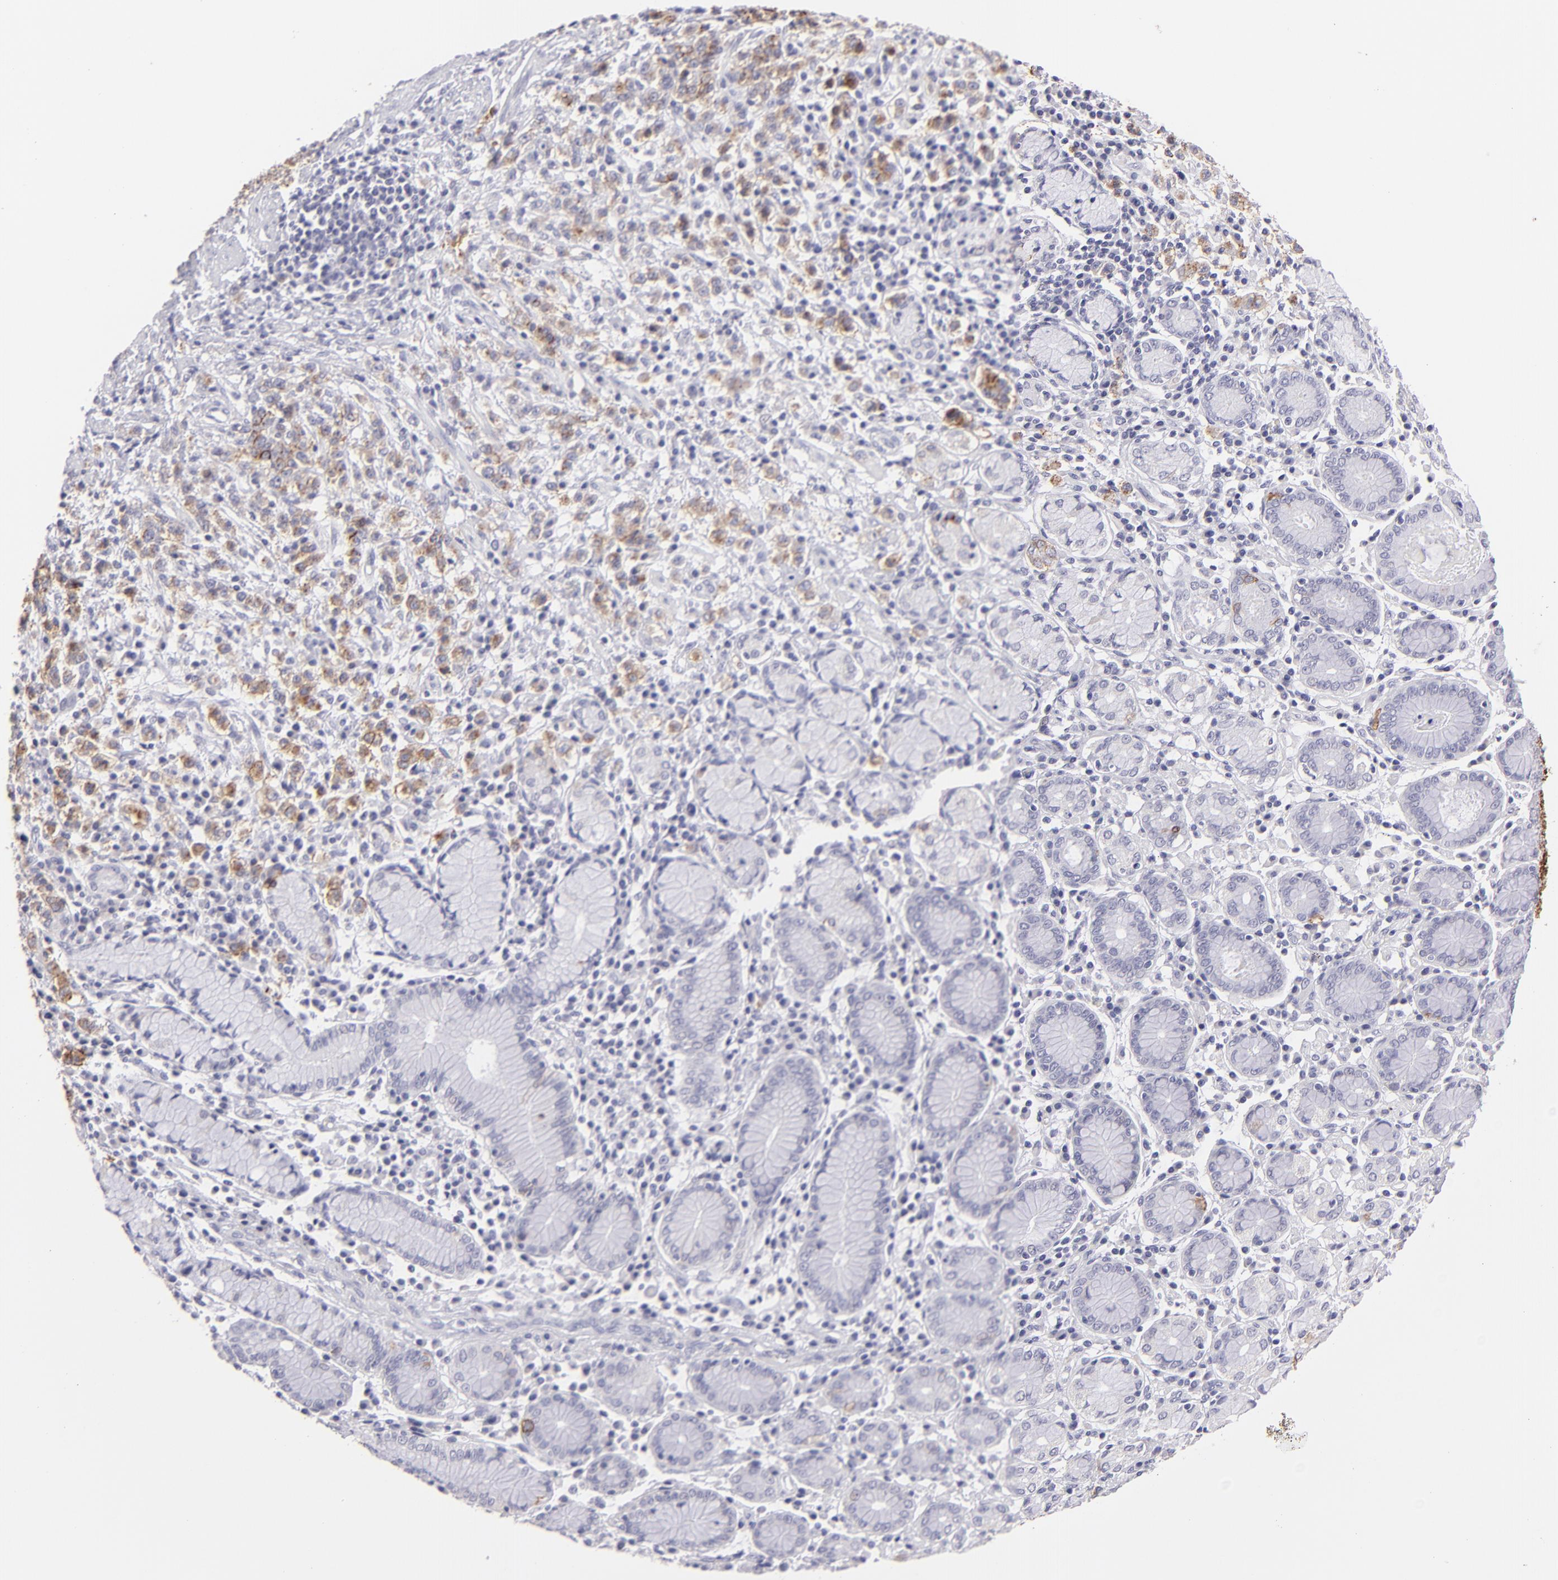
{"staining": {"intensity": "moderate", "quantity": "25%-75%", "location": "cytoplasmic/membranous"}, "tissue": "stomach cancer", "cell_type": "Tumor cells", "image_type": "cancer", "snomed": [{"axis": "morphology", "description": "Adenocarcinoma, NOS"}, {"axis": "topography", "description": "Stomach, lower"}], "caption": "Immunohistochemistry (DAB (3,3'-diaminobenzidine)) staining of human stomach cancer demonstrates moderate cytoplasmic/membranous protein staining in about 25%-75% of tumor cells.", "gene": "CLDN4", "patient": {"sex": "male", "age": 88}}